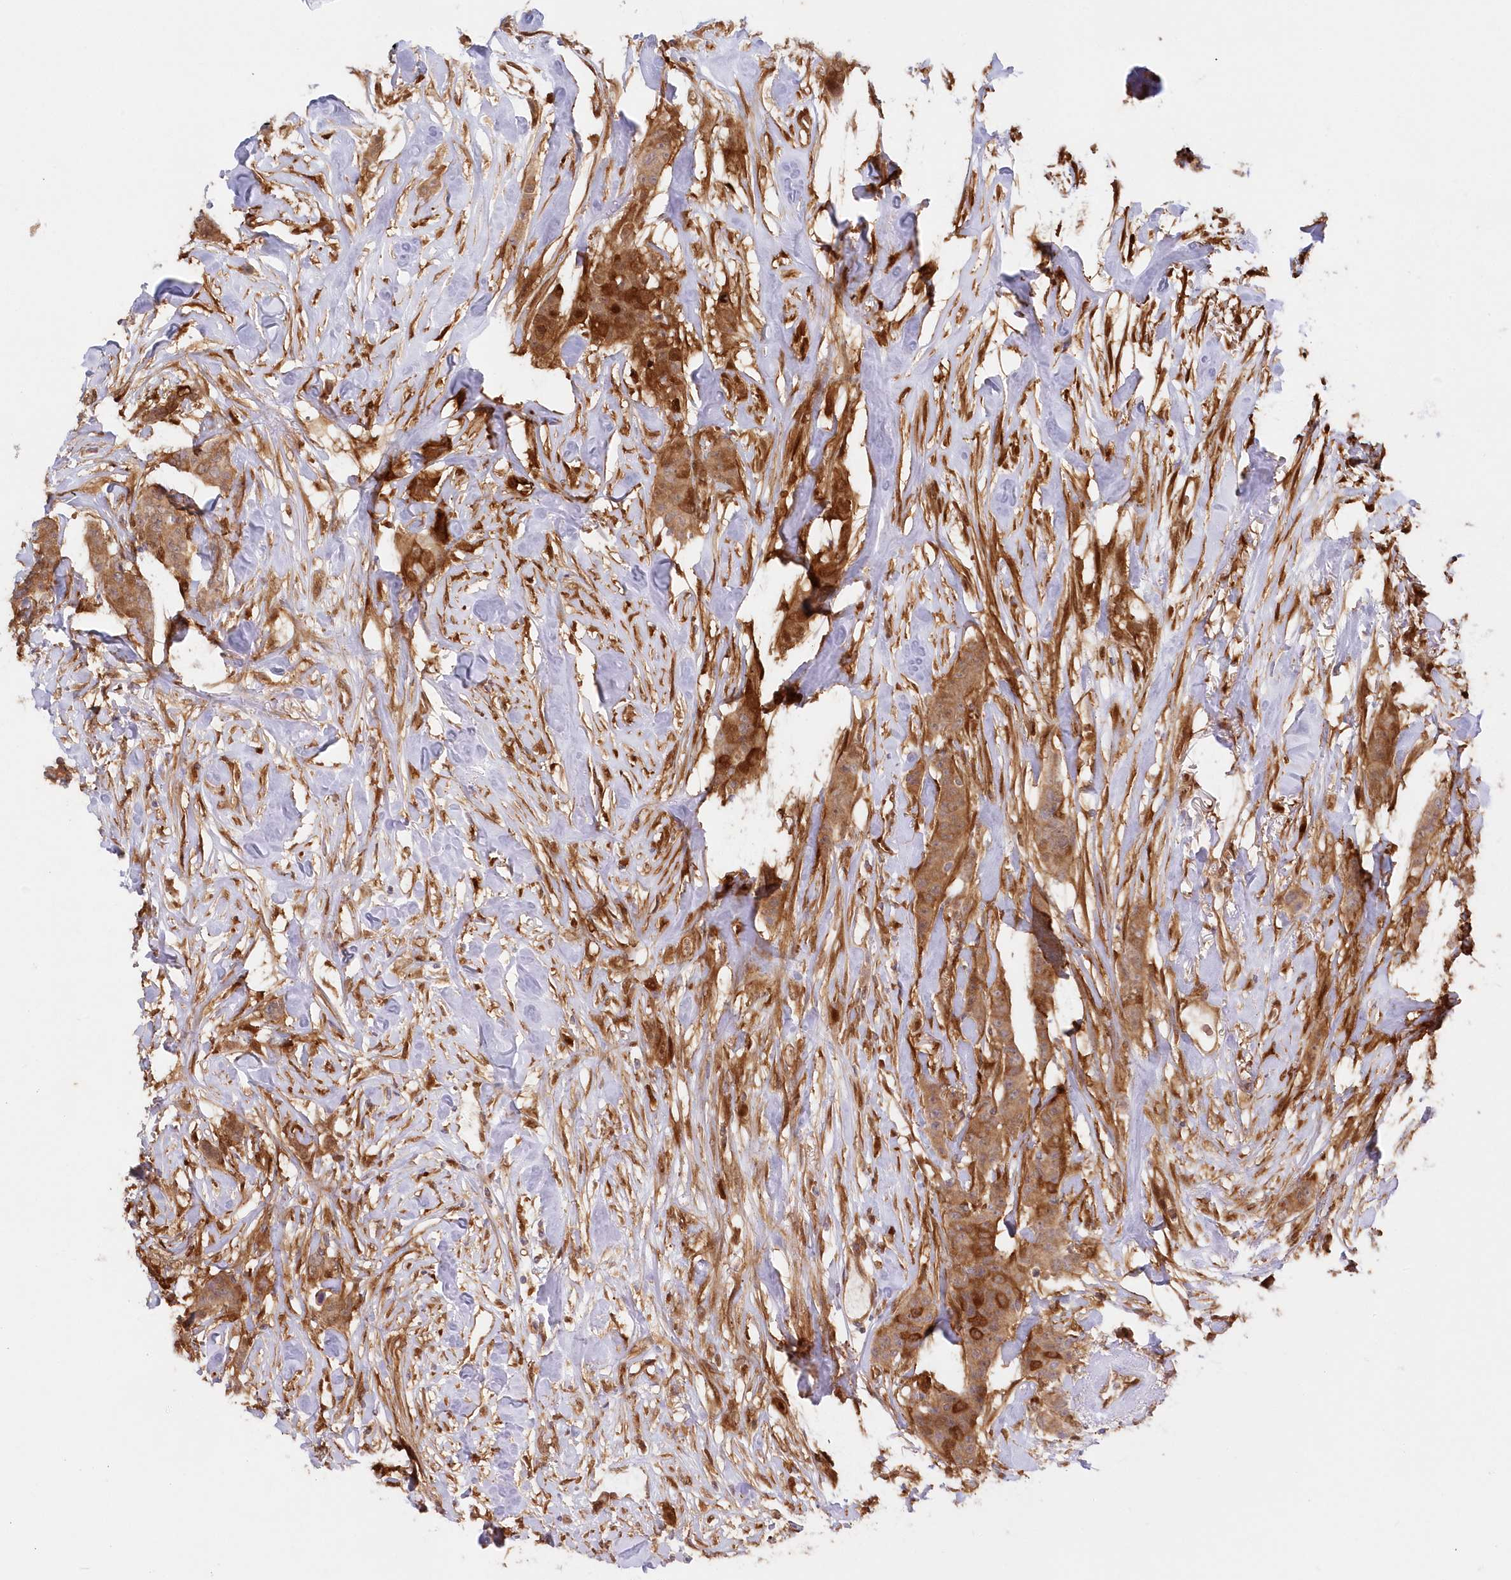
{"staining": {"intensity": "moderate", "quantity": ">75%", "location": "cytoplasmic/membranous"}, "tissue": "breast cancer", "cell_type": "Tumor cells", "image_type": "cancer", "snomed": [{"axis": "morphology", "description": "Duct carcinoma"}, {"axis": "topography", "description": "Breast"}], "caption": "This image displays breast cancer (invasive ductal carcinoma) stained with IHC to label a protein in brown. The cytoplasmic/membranous of tumor cells show moderate positivity for the protein. Nuclei are counter-stained blue.", "gene": "GBE1", "patient": {"sex": "female", "age": 40}}